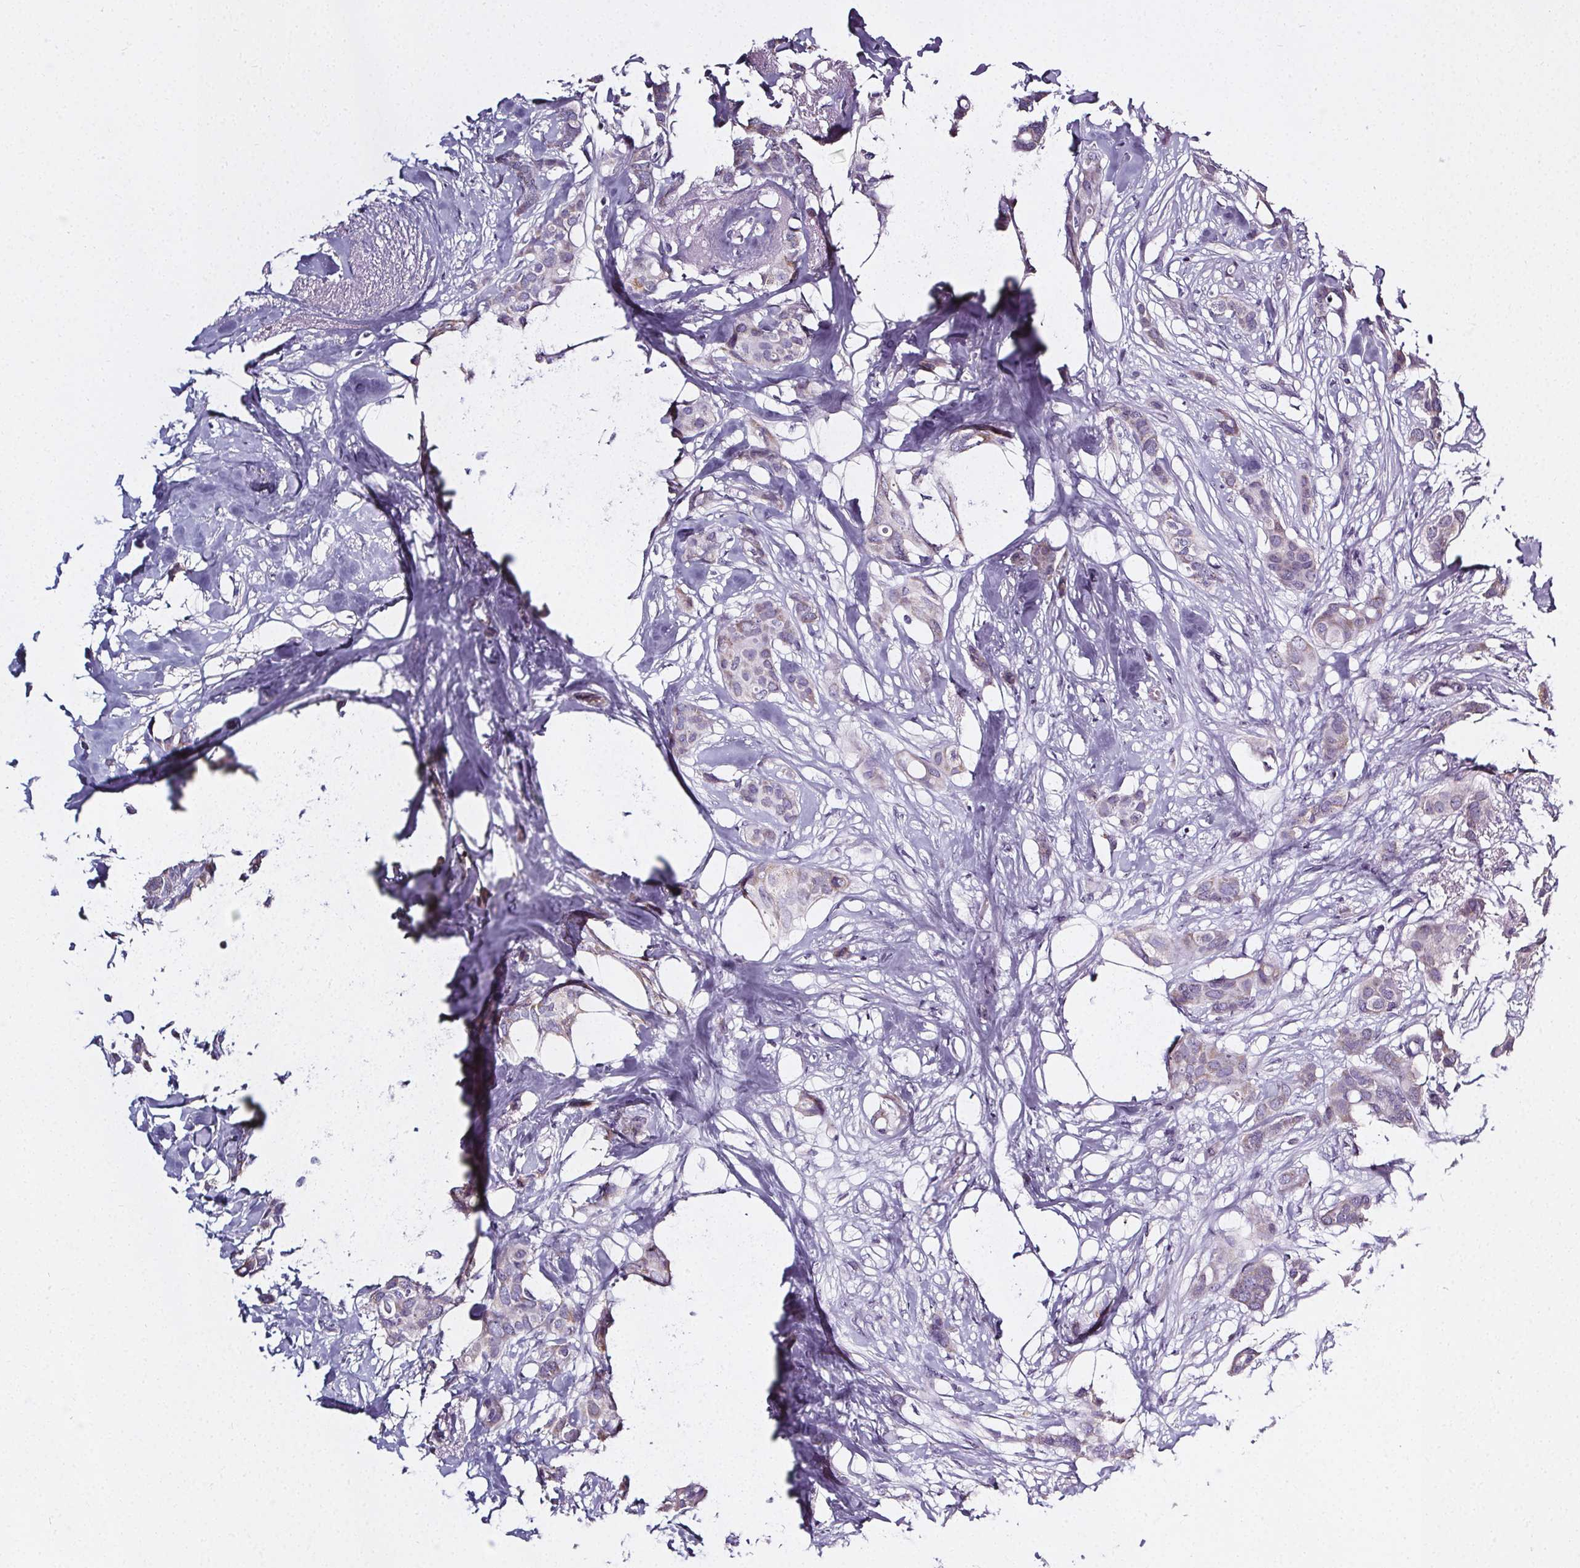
{"staining": {"intensity": "negative", "quantity": "none", "location": "none"}, "tissue": "breast cancer", "cell_type": "Tumor cells", "image_type": "cancer", "snomed": [{"axis": "morphology", "description": "Duct carcinoma"}, {"axis": "topography", "description": "Breast"}], "caption": "Immunohistochemistry (IHC) of breast cancer shows no positivity in tumor cells.", "gene": "ELAVL2", "patient": {"sex": "female", "age": 62}}